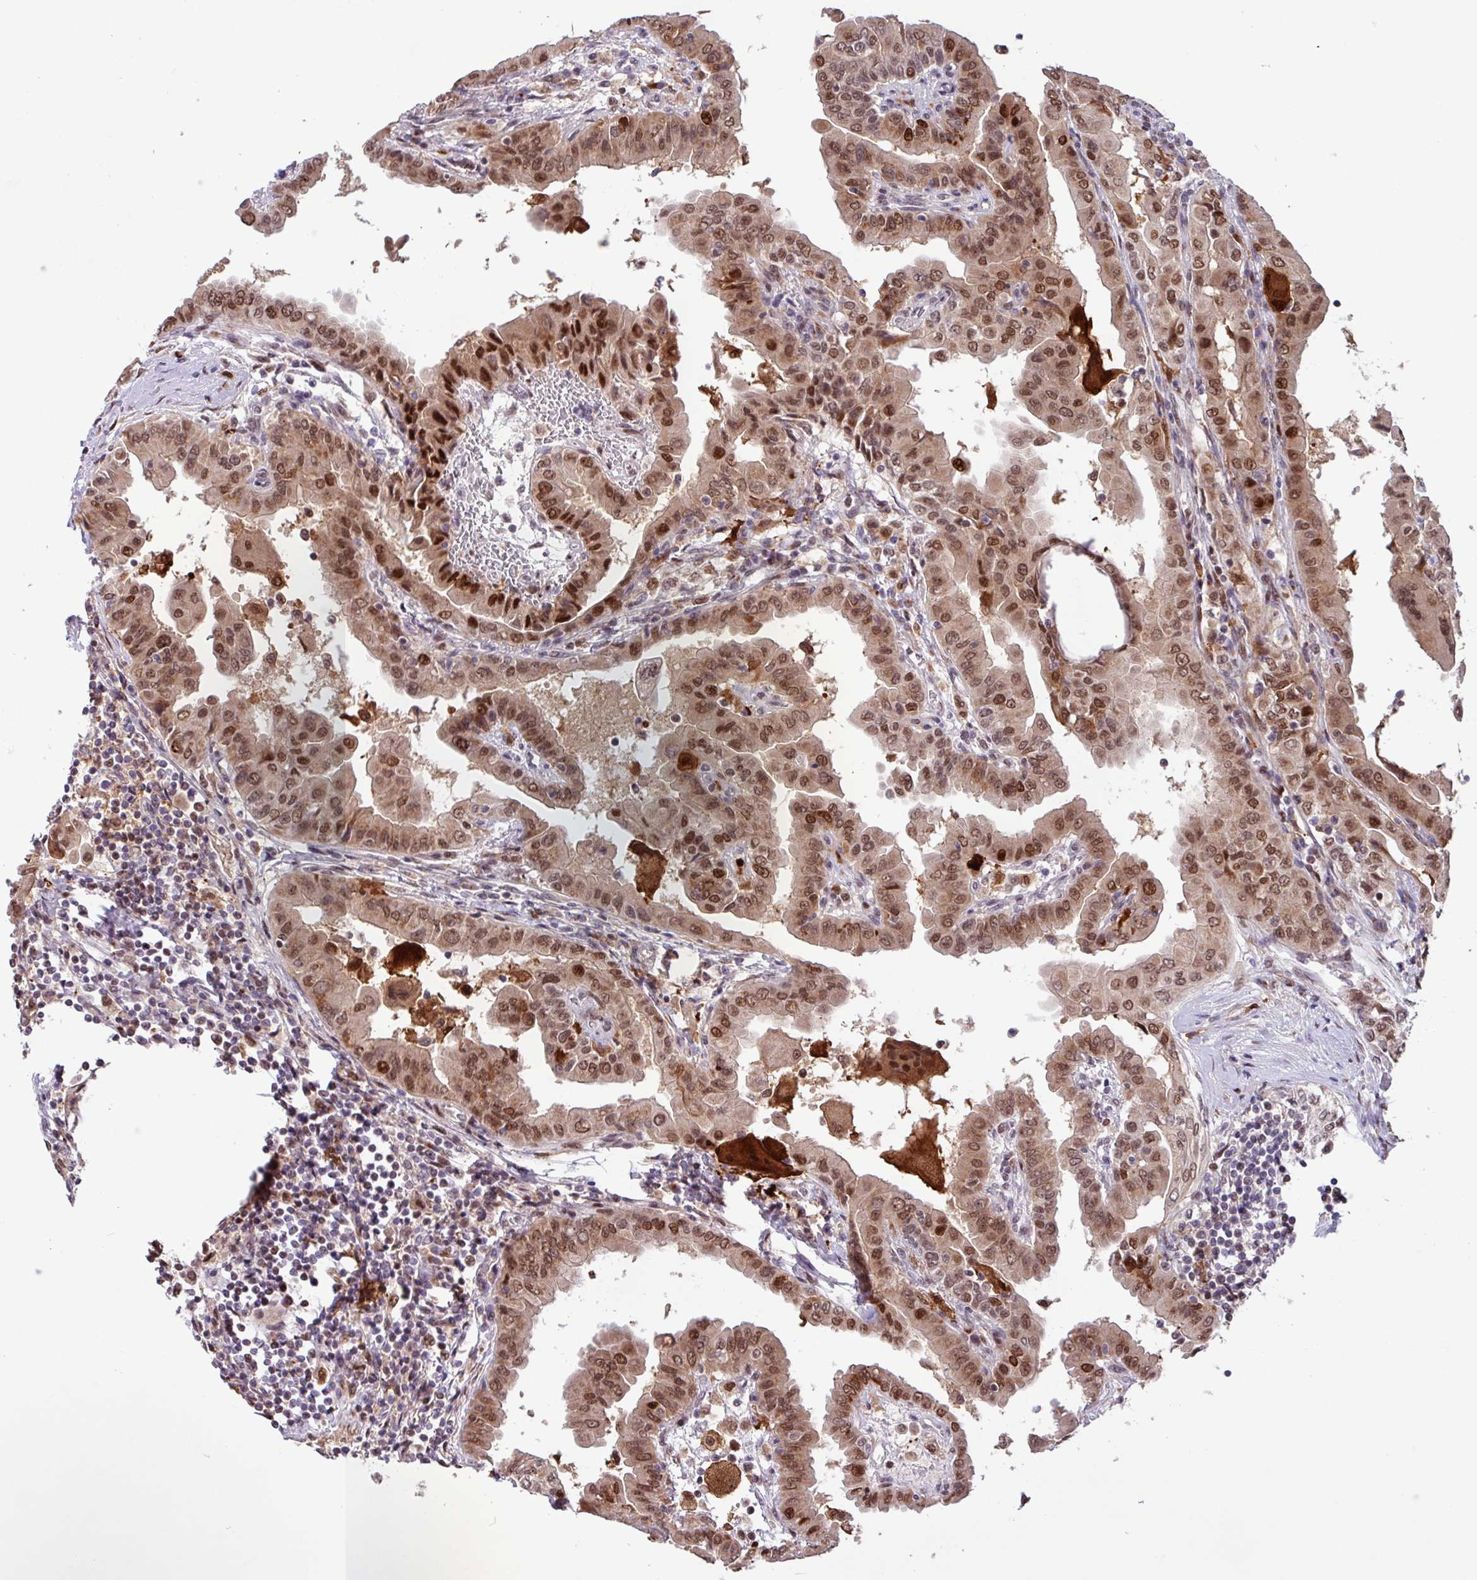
{"staining": {"intensity": "moderate", "quantity": ">75%", "location": "cytoplasmic/membranous,nuclear"}, "tissue": "thyroid cancer", "cell_type": "Tumor cells", "image_type": "cancer", "snomed": [{"axis": "morphology", "description": "Papillary adenocarcinoma, NOS"}, {"axis": "topography", "description": "Thyroid gland"}], "caption": "IHC of thyroid cancer (papillary adenocarcinoma) shows medium levels of moderate cytoplasmic/membranous and nuclear staining in about >75% of tumor cells.", "gene": "BRD3", "patient": {"sex": "male", "age": 33}}